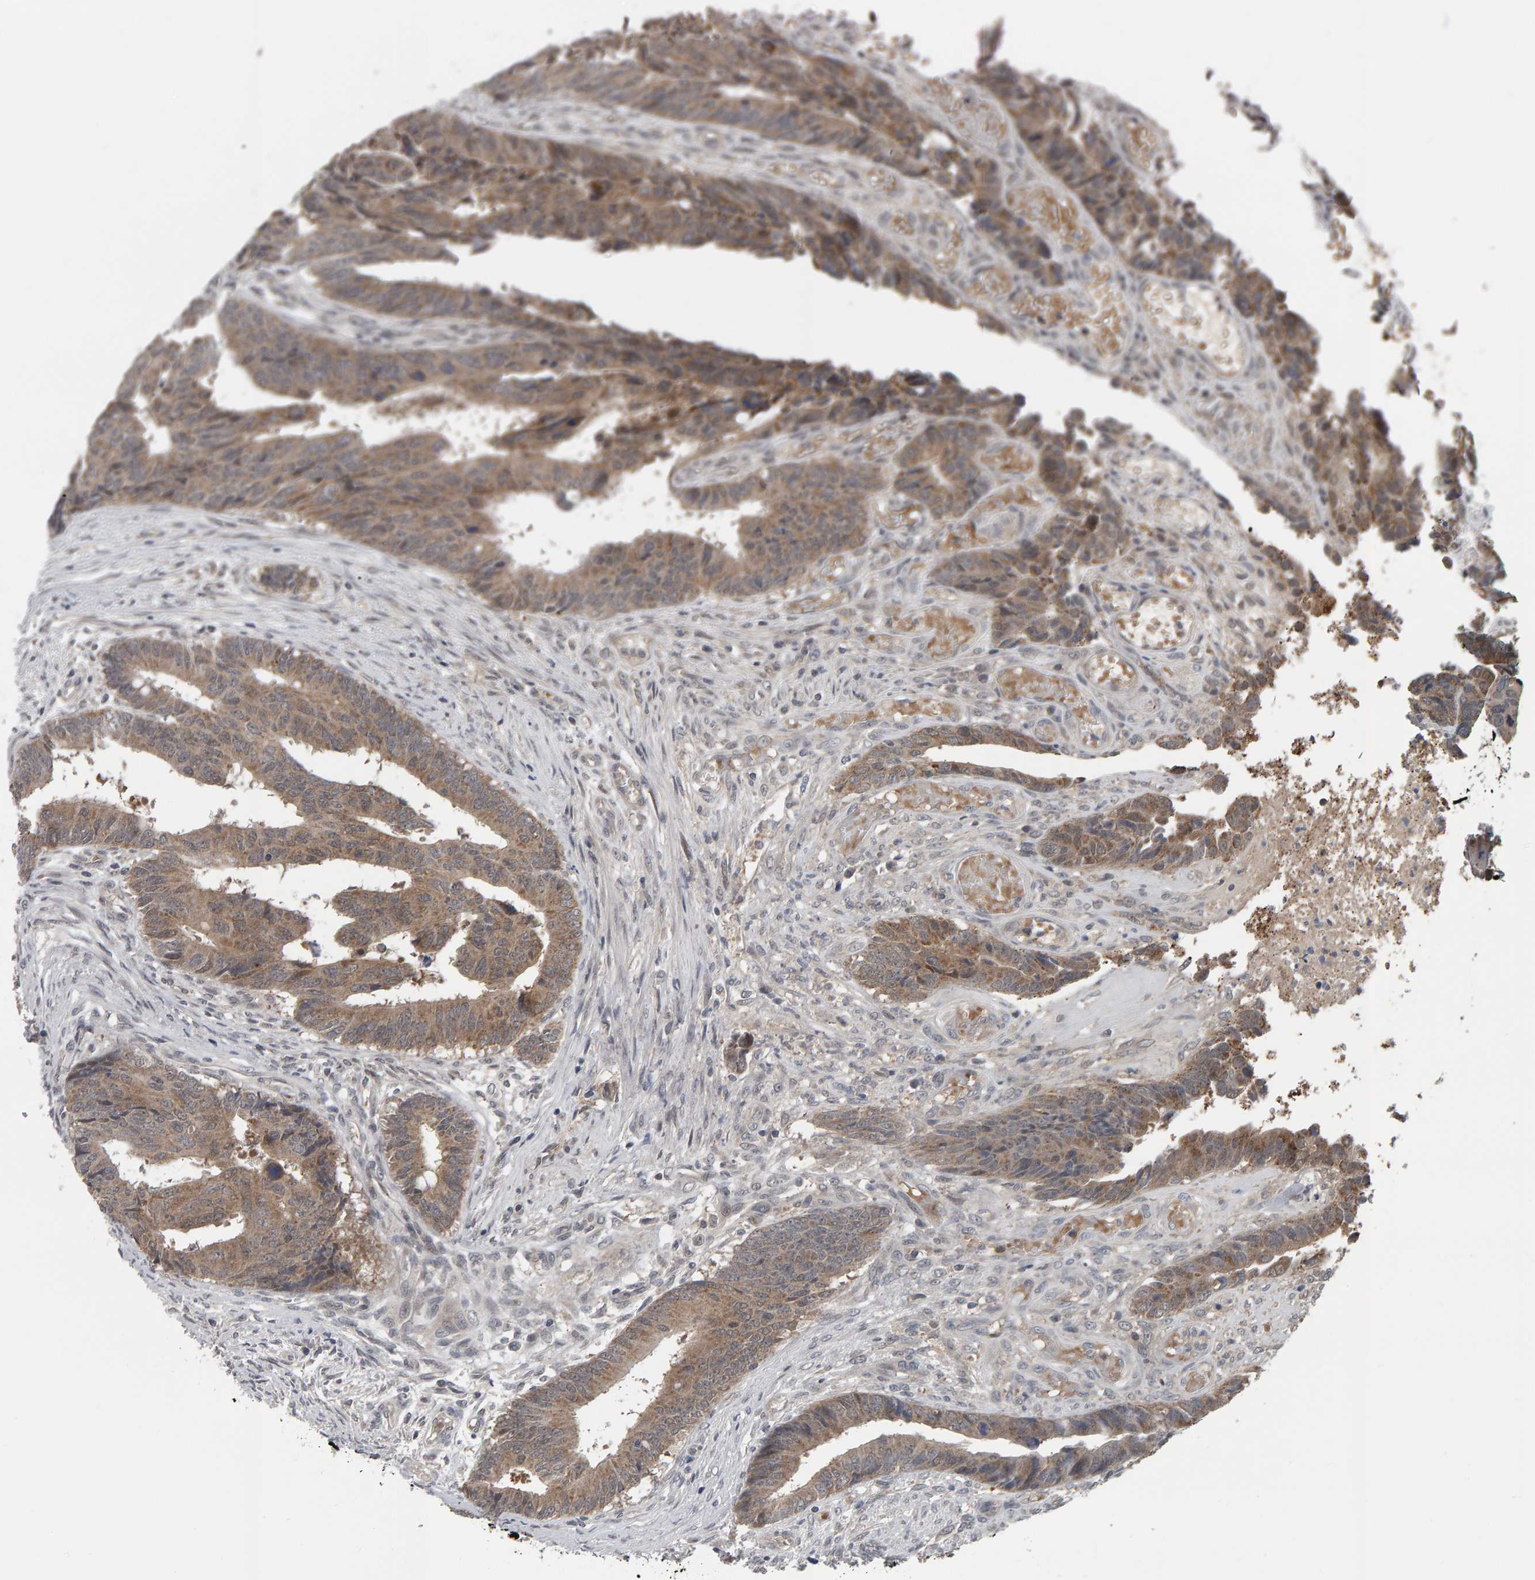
{"staining": {"intensity": "moderate", "quantity": ">75%", "location": "cytoplasmic/membranous"}, "tissue": "colorectal cancer", "cell_type": "Tumor cells", "image_type": "cancer", "snomed": [{"axis": "morphology", "description": "Adenocarcinoma, NOS"}, {"axis": "topography", "description": "Rectum"}], "caption": "An image showing moderate cytoplasmic/membranous staining in about >75% of tumor cells in adenocarcinoma (colorectal), as visualized by brown immunohistochemical staining.", "gene": "COASY", "patient": {"sex": "male", "age": 84}}